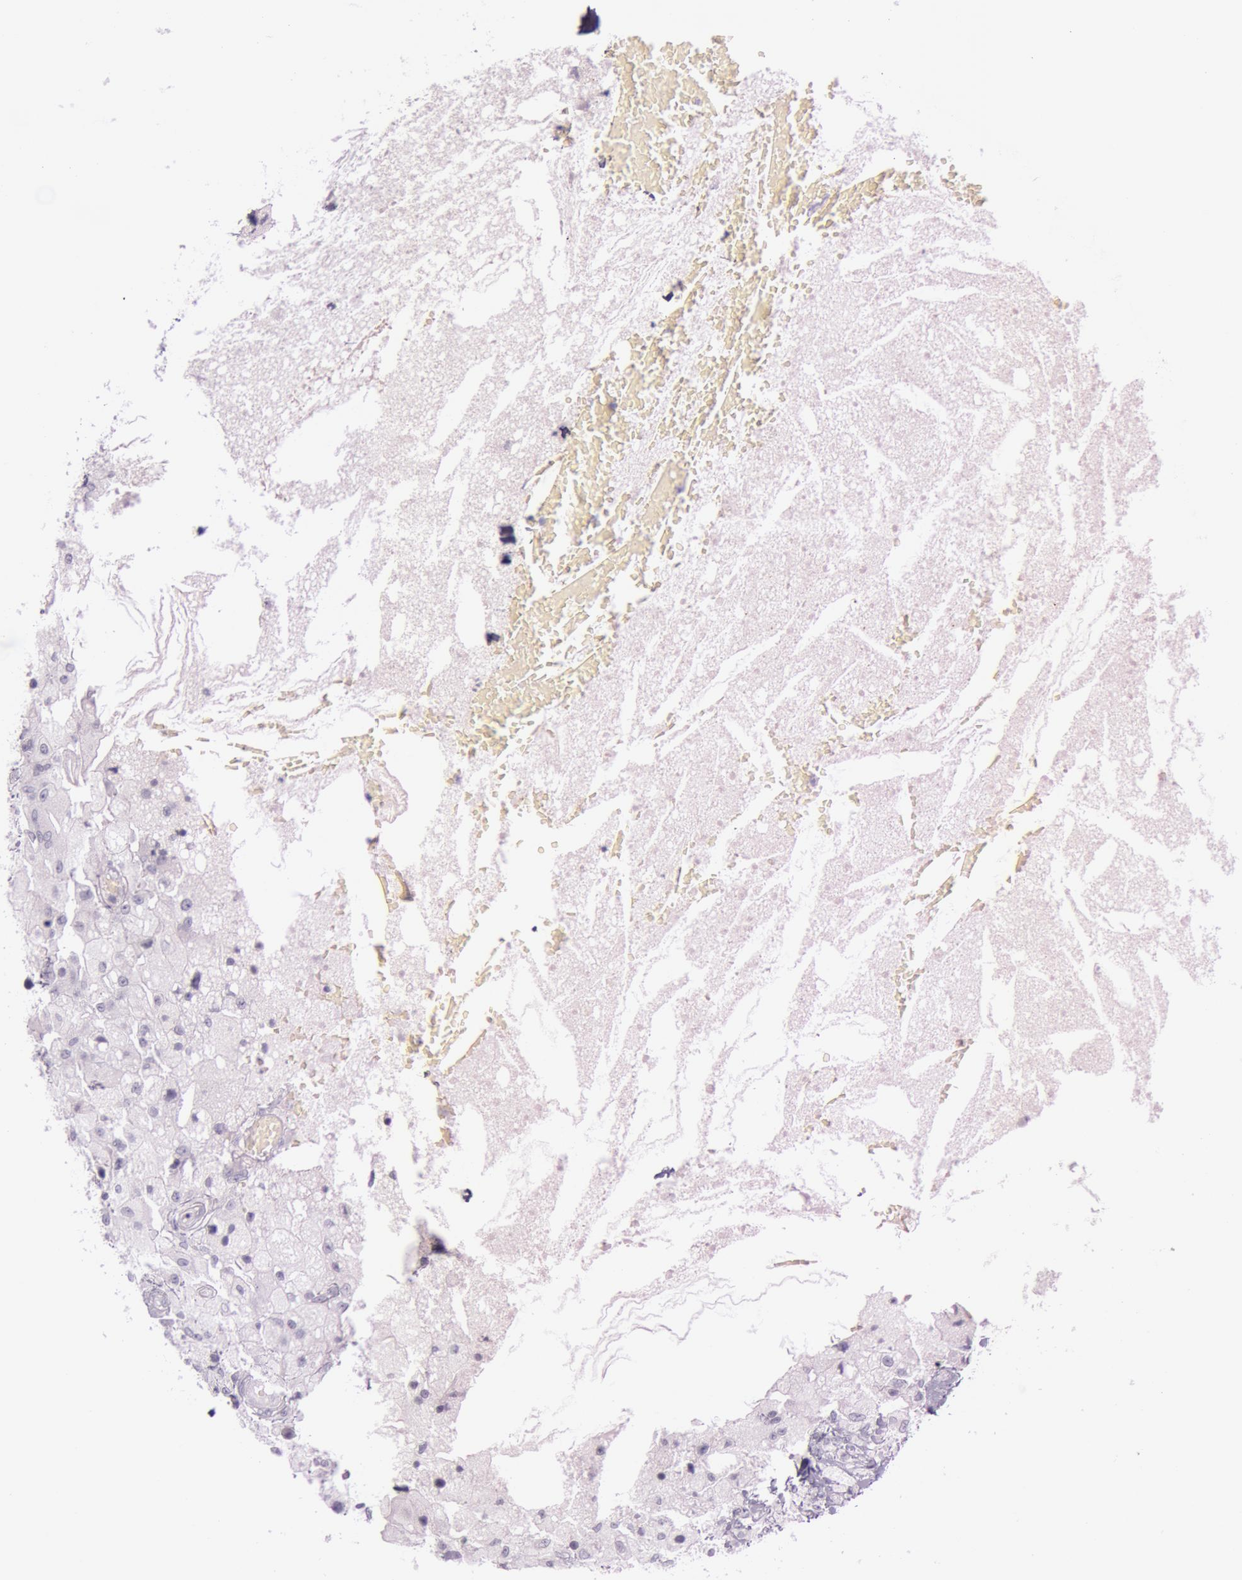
{"staining": {"intensity": "negative", "quantity": "none", "location": "none"}, "tissue": "breast cancer", "cell_type": "Tumor cells", "image_type": "cancer", "snomed": [{"axis": "morphology", "description": "Duct carcinoma"}, {"axis": "topography", "description": "Breast"}], "caption": "There is no significant expression in tumor cells of breast cancer (invasive ductal carcinoma).", "gene": "S100A7", "patient": {"sex": "female", "age": 27}}